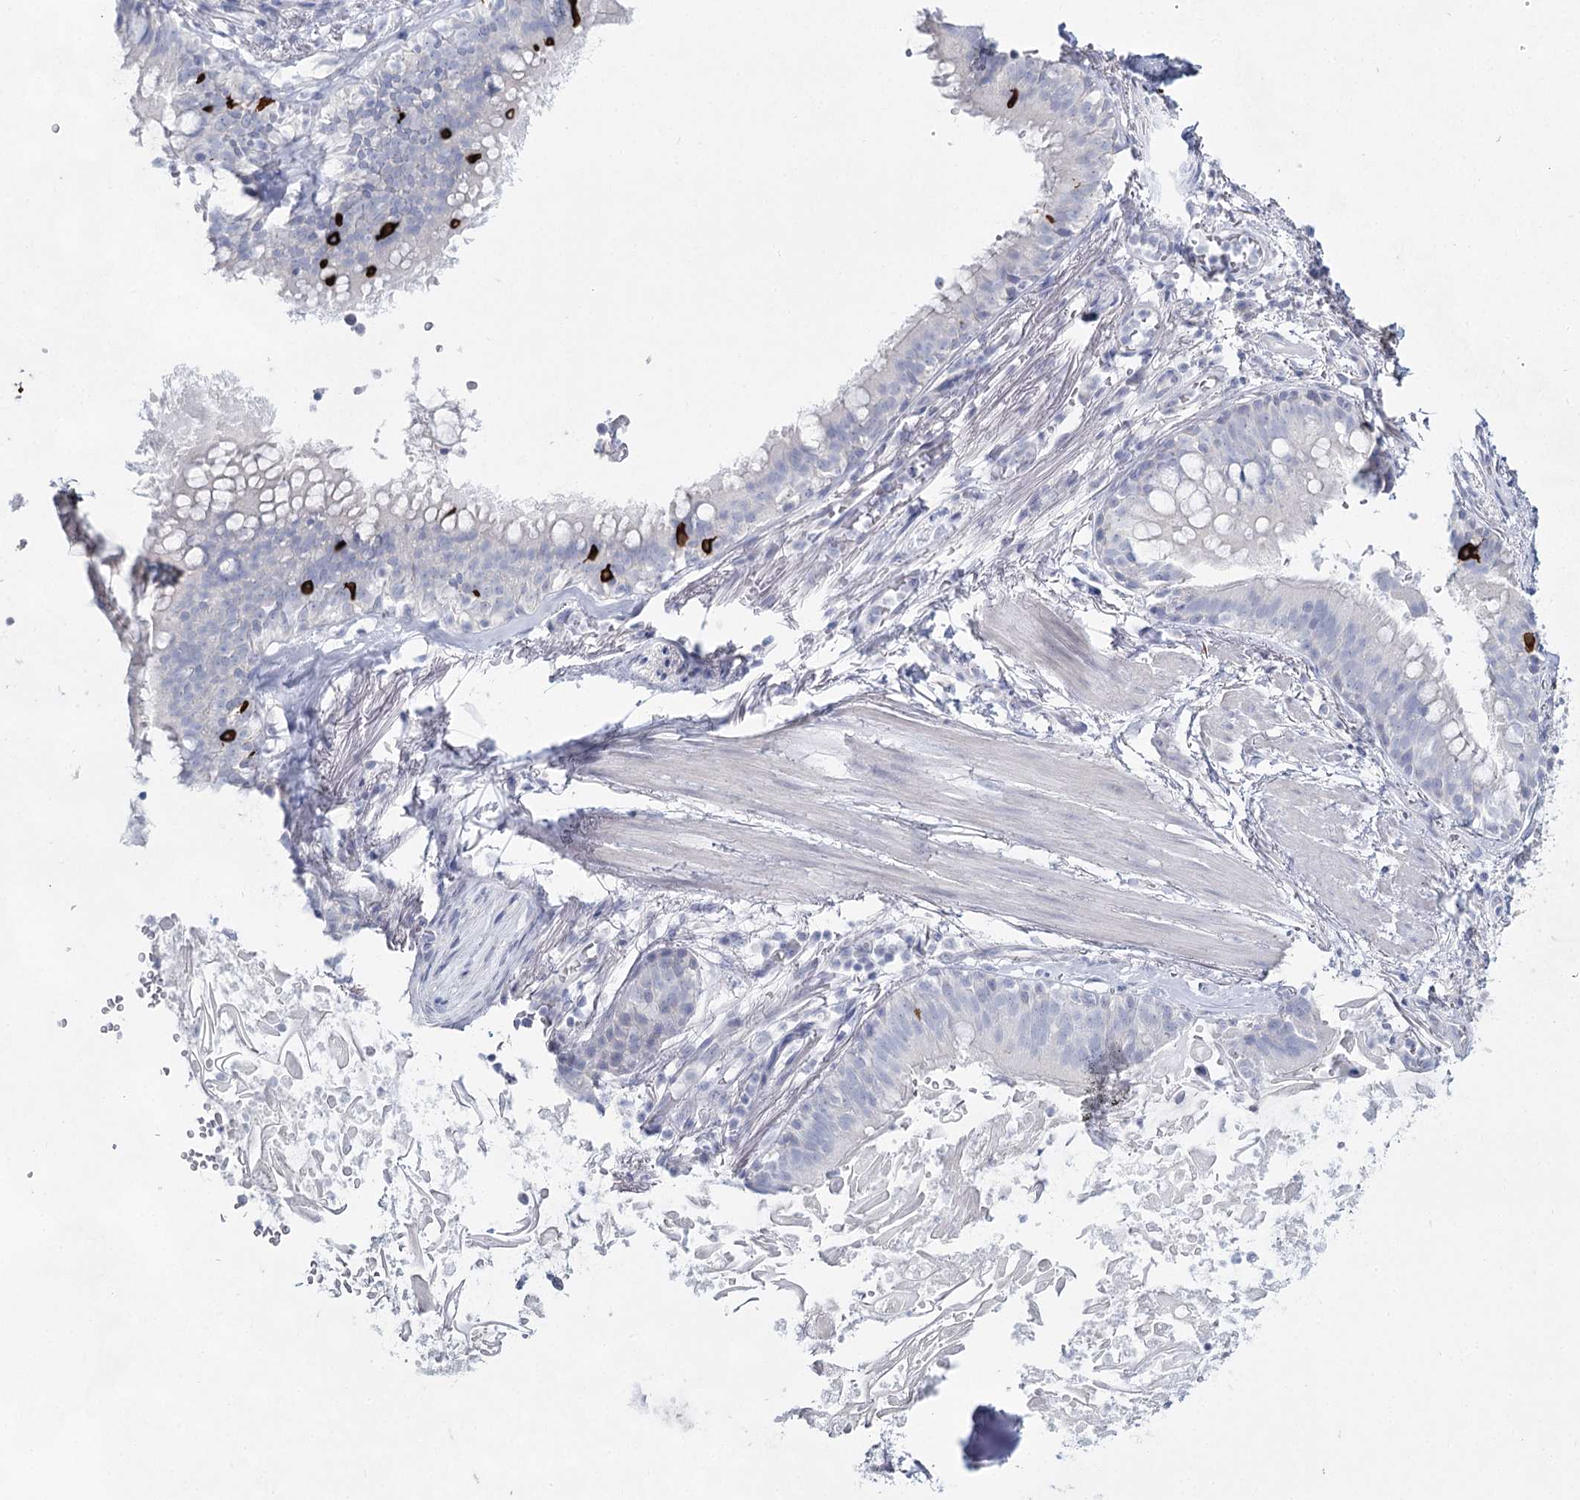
{"staining": {"intensity": "negative", "quantity": "none", "location": "none"}, "tissue": "adipose tissue", "cell_type": "Adipocytes", "image_type": "normal", "snomed": [{"axis": "morphology", "description": "Normal tissue, NOS"}, {"axis": "topography", "description": "Lymph node"}, {"axis": "topography", "description": "Cartilage tissue"}, {"axis": "topography", "description": "Bronchus"}], "caption": "Immunohistochemistry (IHC) of normal adipose tissue demonstrates no staining in adipocytes. The staining was performed using DAB to visualize the protein expression in brown, while the nuclei were stained in blue with hematoxylin (Magnification: 20x).", "gene": "SLC17A2", "patient": {"sex": "male", "age": 63}}